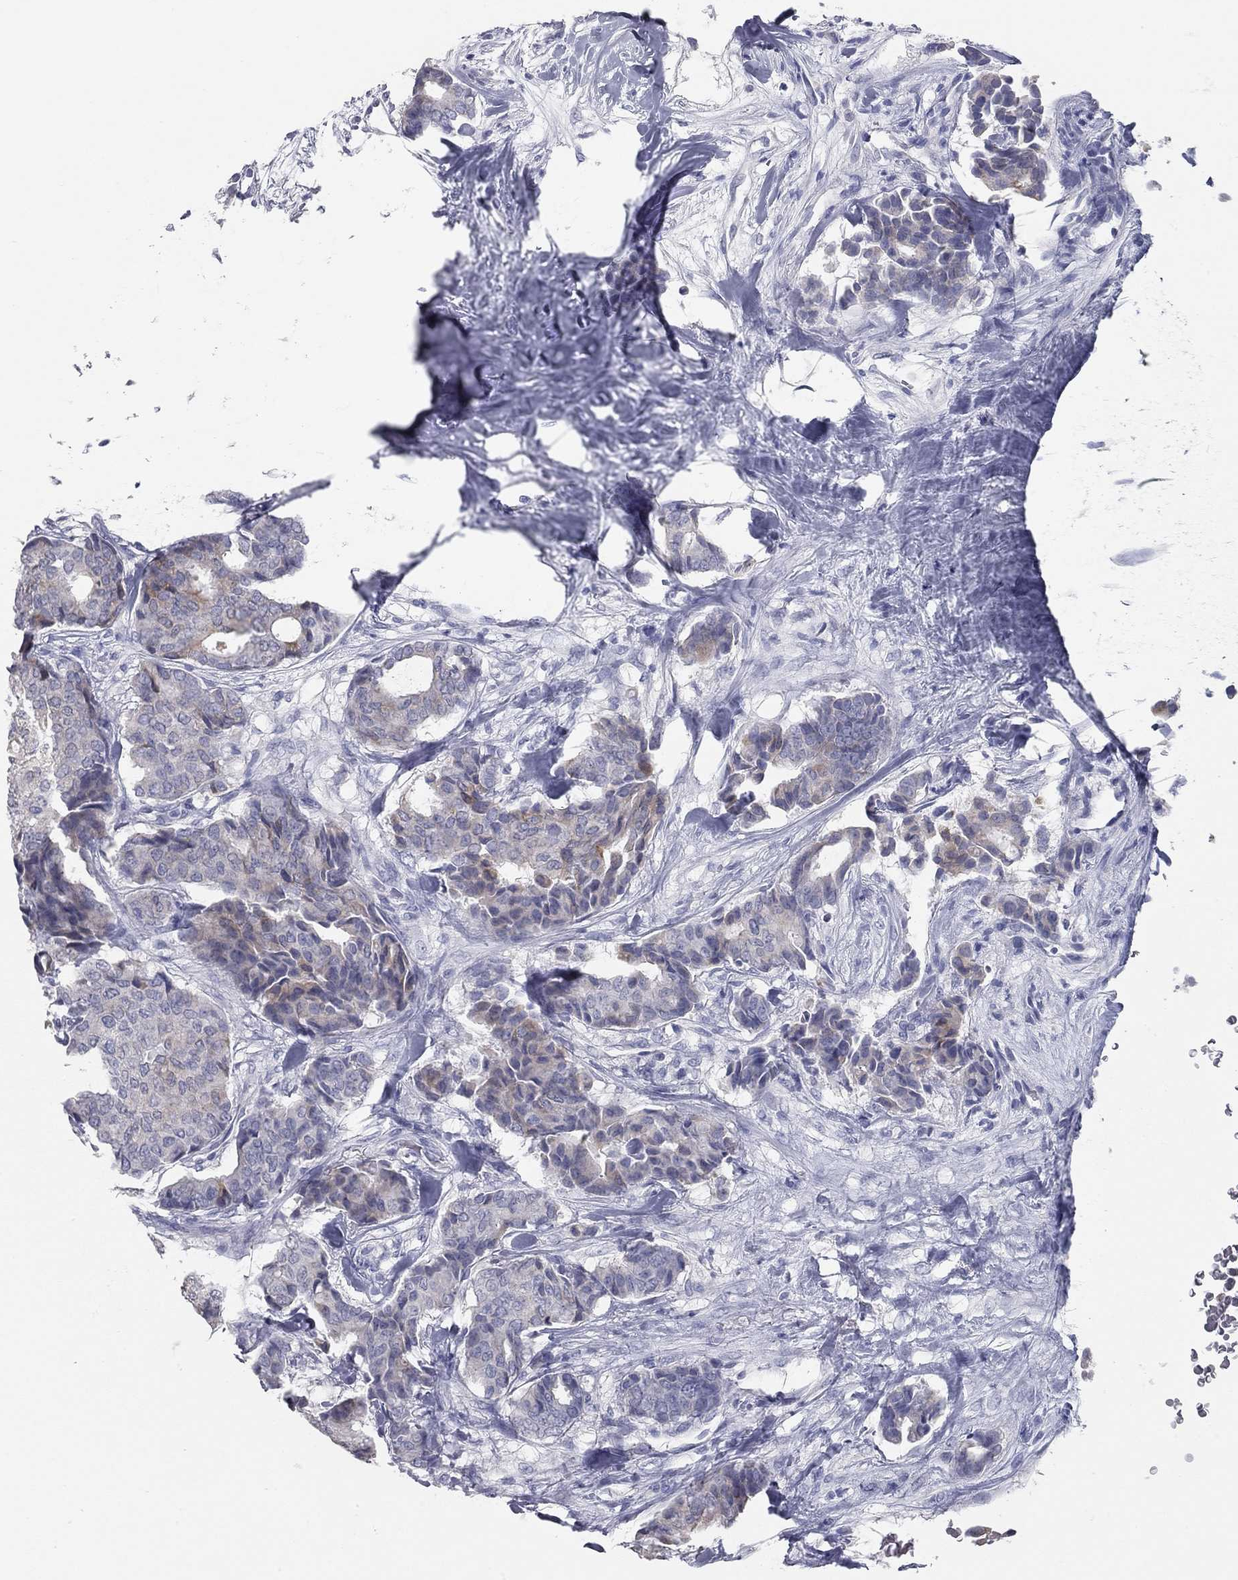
{"staining": {"intensity": "moderate", "quantity": "<25%", "location": "cytoplasmic/membranous"}, "tissue": "breast cancer", "cell_type": "Tumor cells", "image_type": "cancer", "snomed": [{"axis": "morphology", "description": "Duct carcinoma"}, {"axis": "topography", "description": "Breast"}], "caption": "Breast cancer stained with immunohistochemistry (IHC) displays moderate cytoplasmic/membranous staining in approximately <25% of tumor cells.", "gene": "TAC1", "patient": {"sex": "female", "age": 75}}